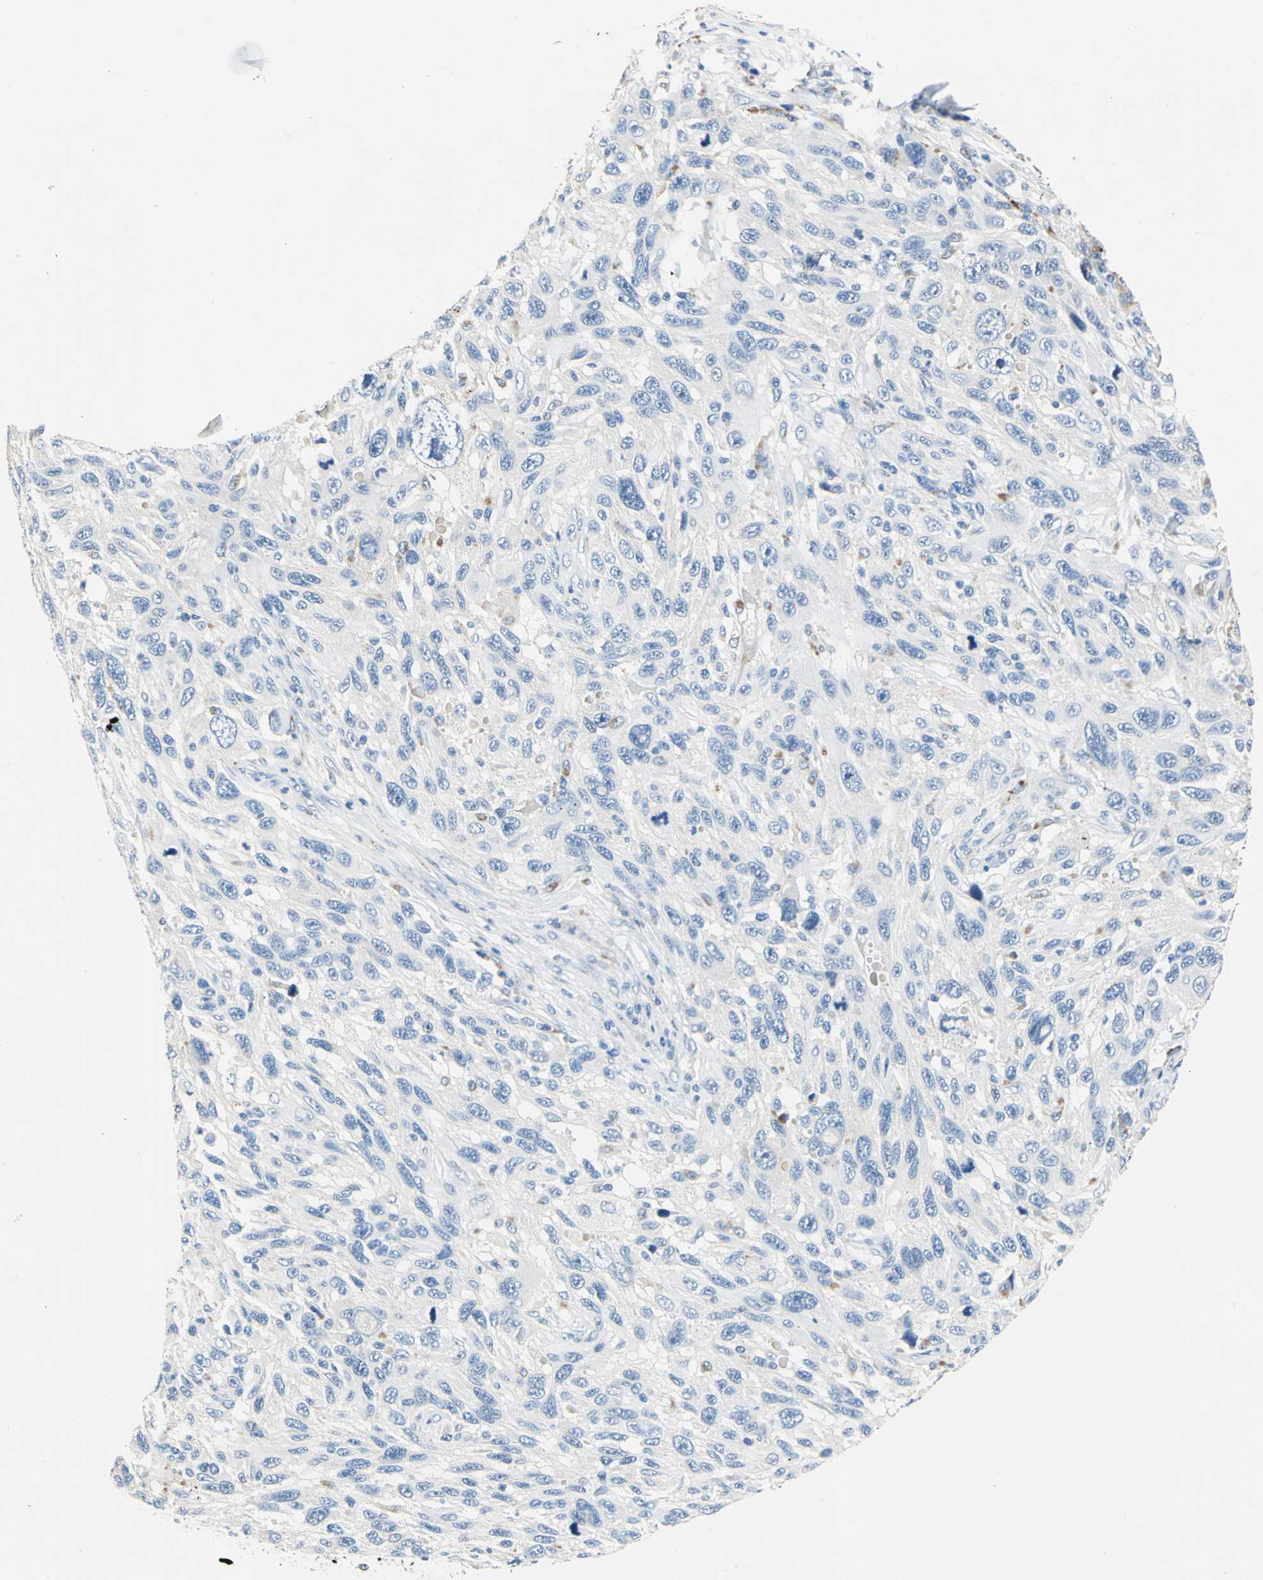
{"staining": {"intensity": "negative", "quantity": "none", "location": "none"}, "tissue": "melanoma", "cell_type": "Tumor cells", "image_type": "cancer", "snomed": [{"axis": "morphology", "description": "Malignant melanoma, NOS"}, {"axis": "topography", "description": "Skin"}], "caption": "Malignant melanoma stained for a protein using IHC reveals no expression tumor cells.", "gene": "RASD2", "patient": {"sex": "male", "age": 53}}